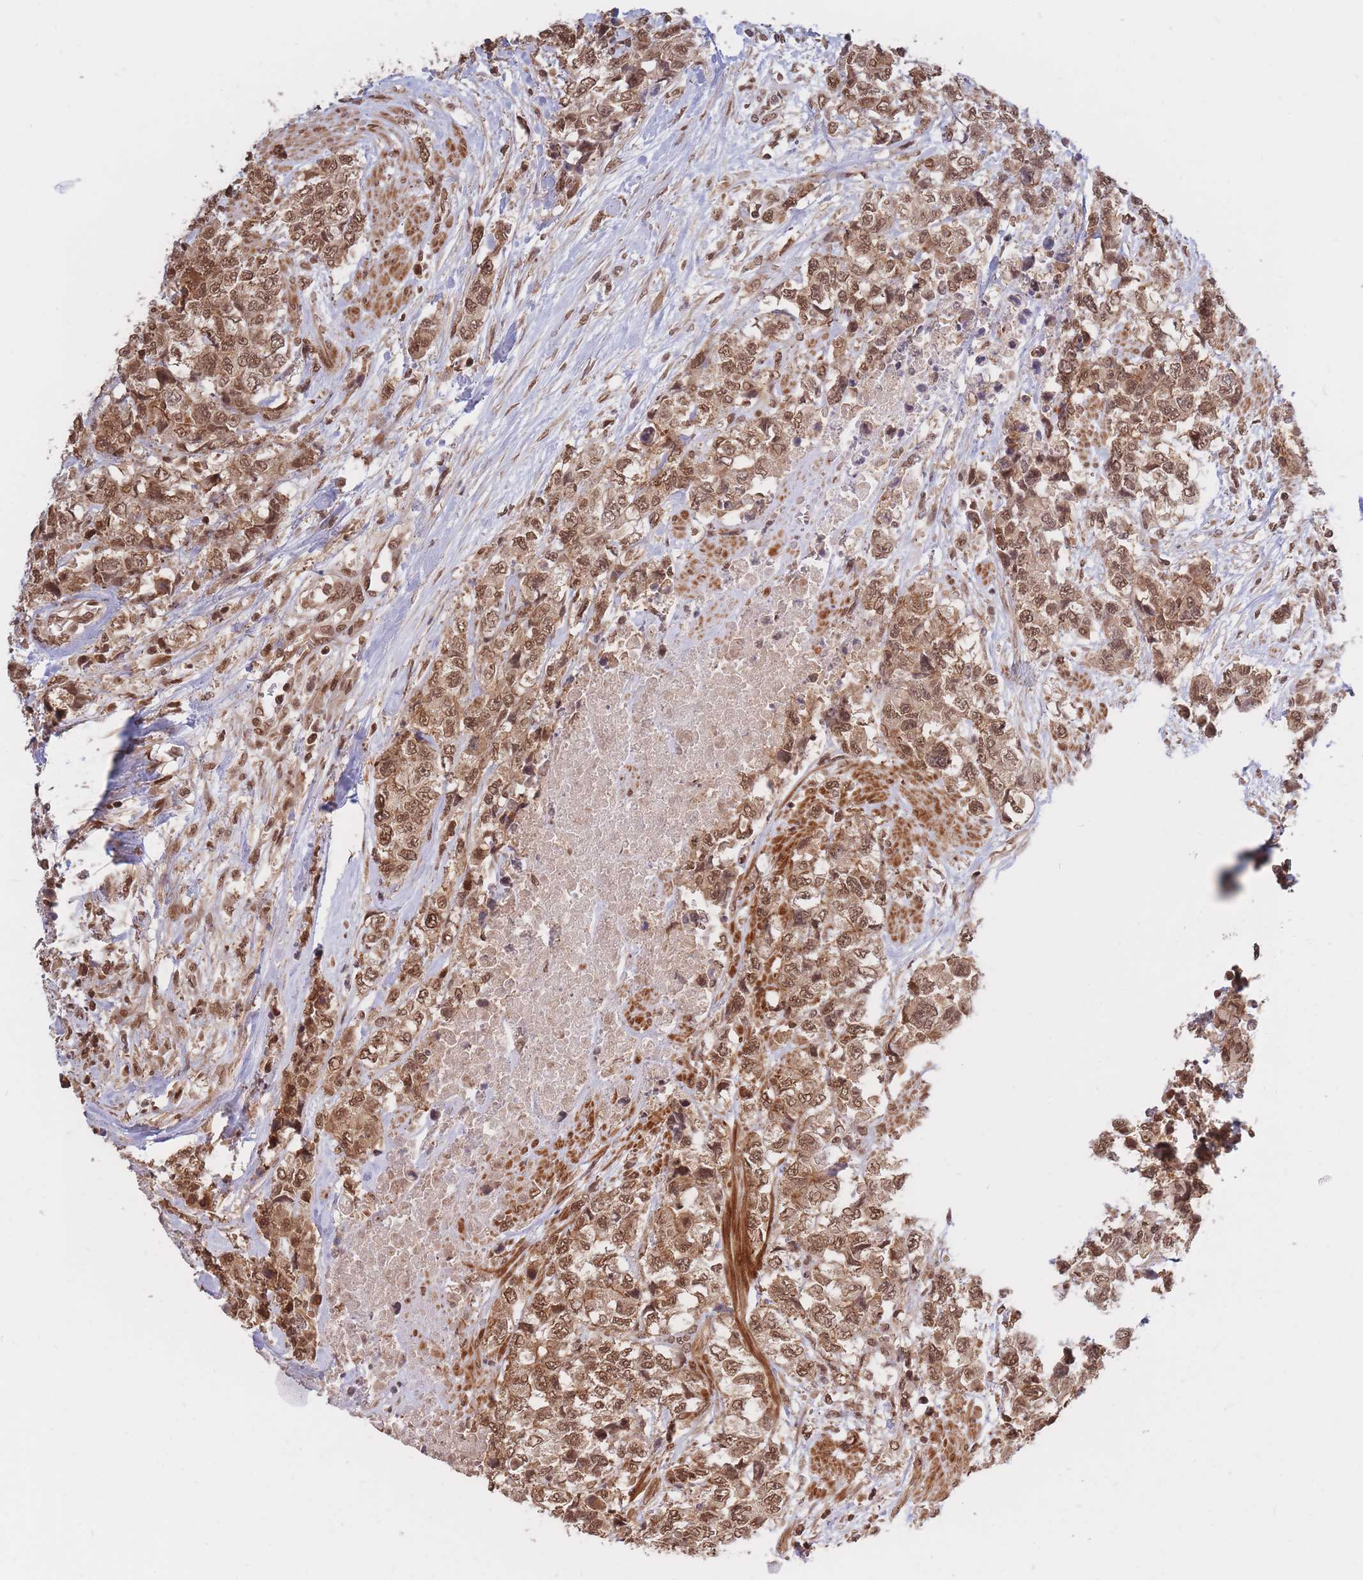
{"staining": {"intensity": "moderate", "quantity": ">75%", "location": "cytoplasmic/membranous,nuclear"}, "tissue": "urothelial cancer", "cell_type": "Tumor cells", "image_type": "cancer", "snomed": [{"axis": "morphology", "description": "Urothelial carcinoma, High grade"}, {"axis": "topography", "description": "Urinary bladder"}], "caption": "Immunohistochemical staining of human urothelial carcinoma (high-grade) reveals moderate cytoplasmic/membranous and nuclear protein staining in about >75% of tumor cells. (IHC, brightfield microscopy, high magnification).", "gene": "SRA1", "patient": {"sex": "female", "age": 78}}